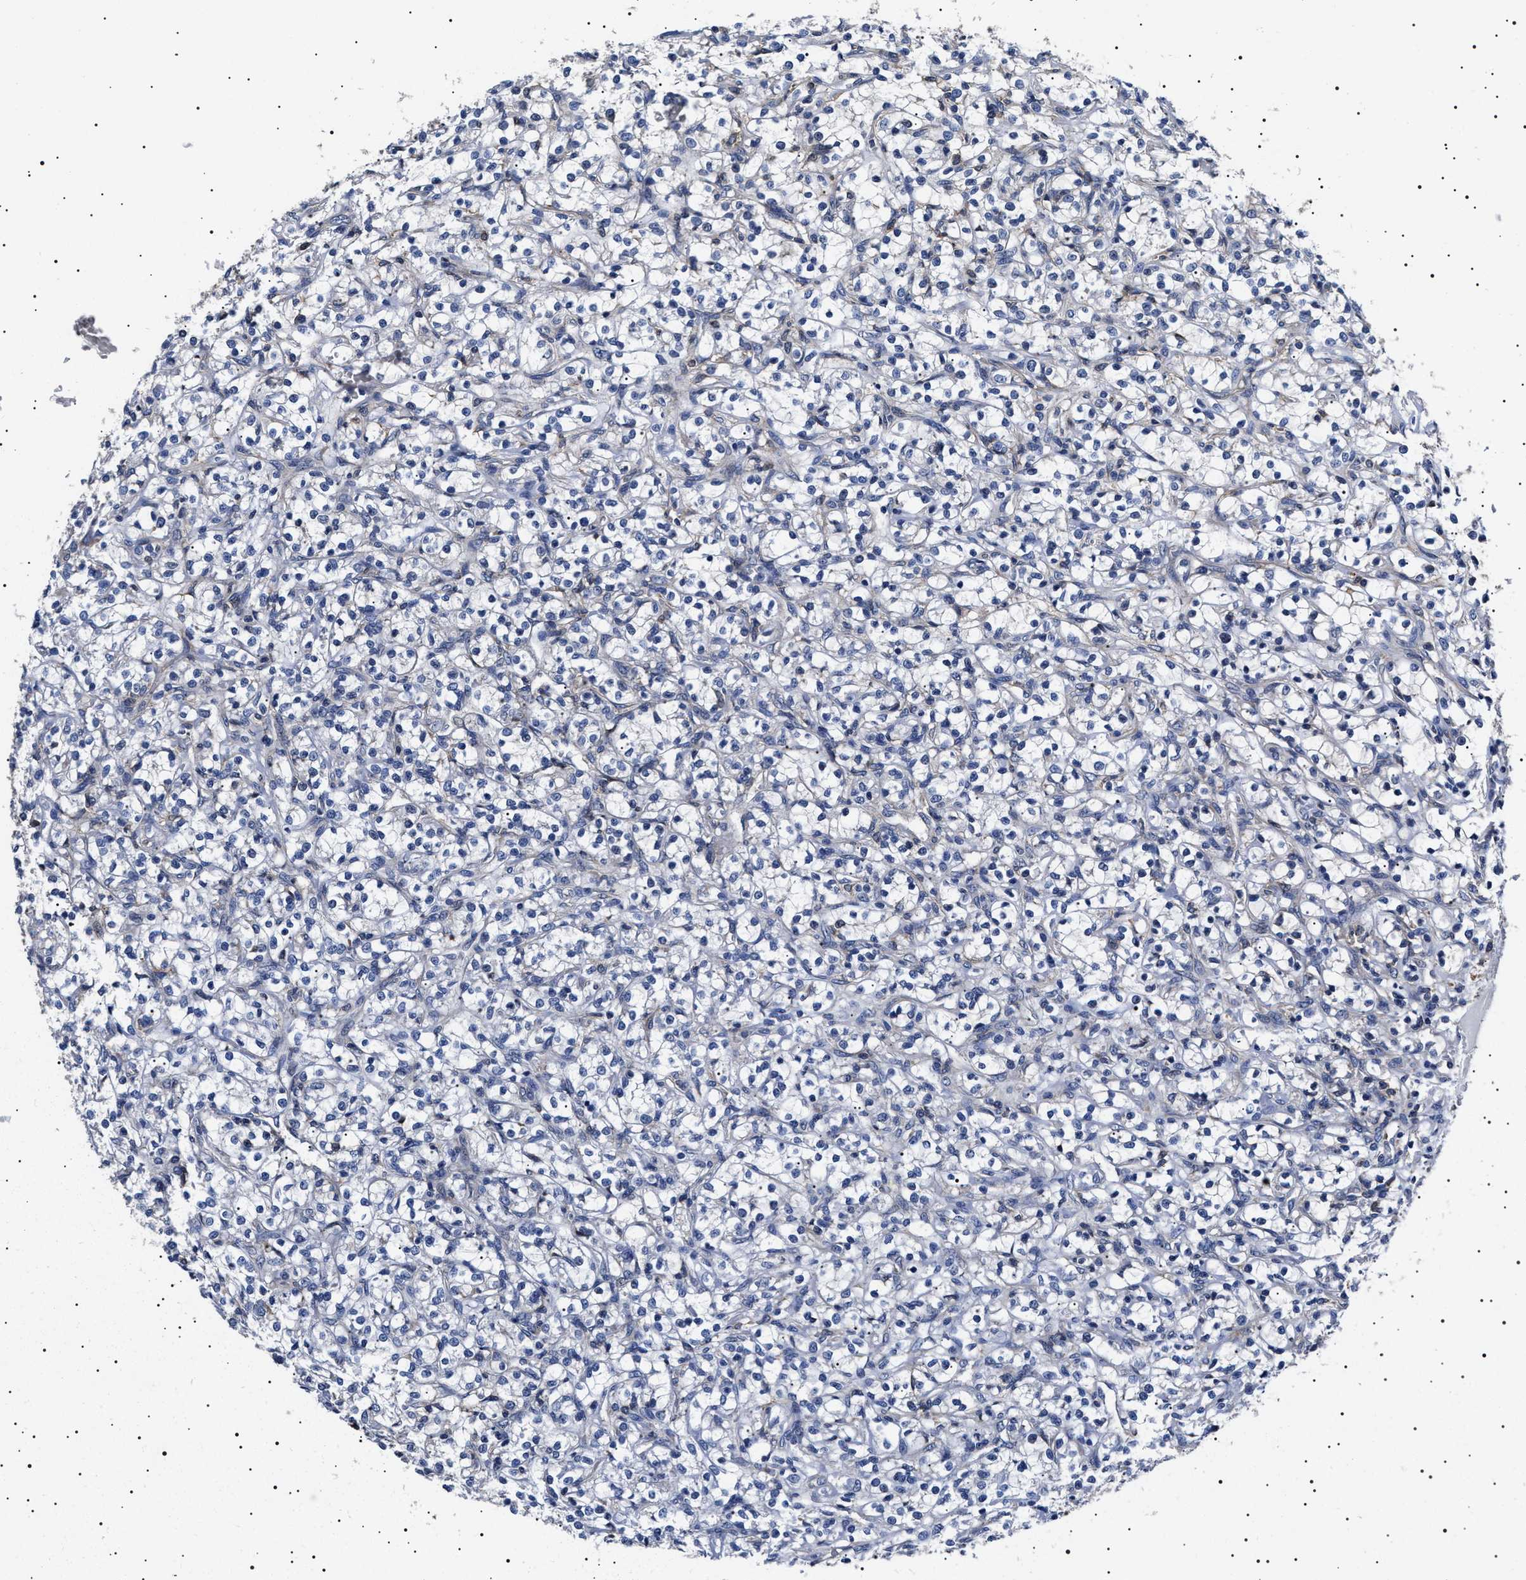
{"staining": {"intensity": "negative", "quantity": "none", "location": "none"}, "tissue": "renal cancer", "cell_type": "Tumor cells", "image_type": "cancer", "snomed": [{"axis": "morphology", "description": "Adenocarcinoma, NOS"}, {"axis": "topography", "description": "Kidney"}], "caption": "Renal cancer (adenocarcinoma) was stained to show a protein in brown. There is no significant positivity in tumor cells. Brightfield microscopy of IHC stained with DAB (3,3'-diaminobenzidine) (brown) and hematoxylin (blue), captured at high magnification.", "gene": "SLC4A7", "patient": {"sex": "female", "age": 69}}